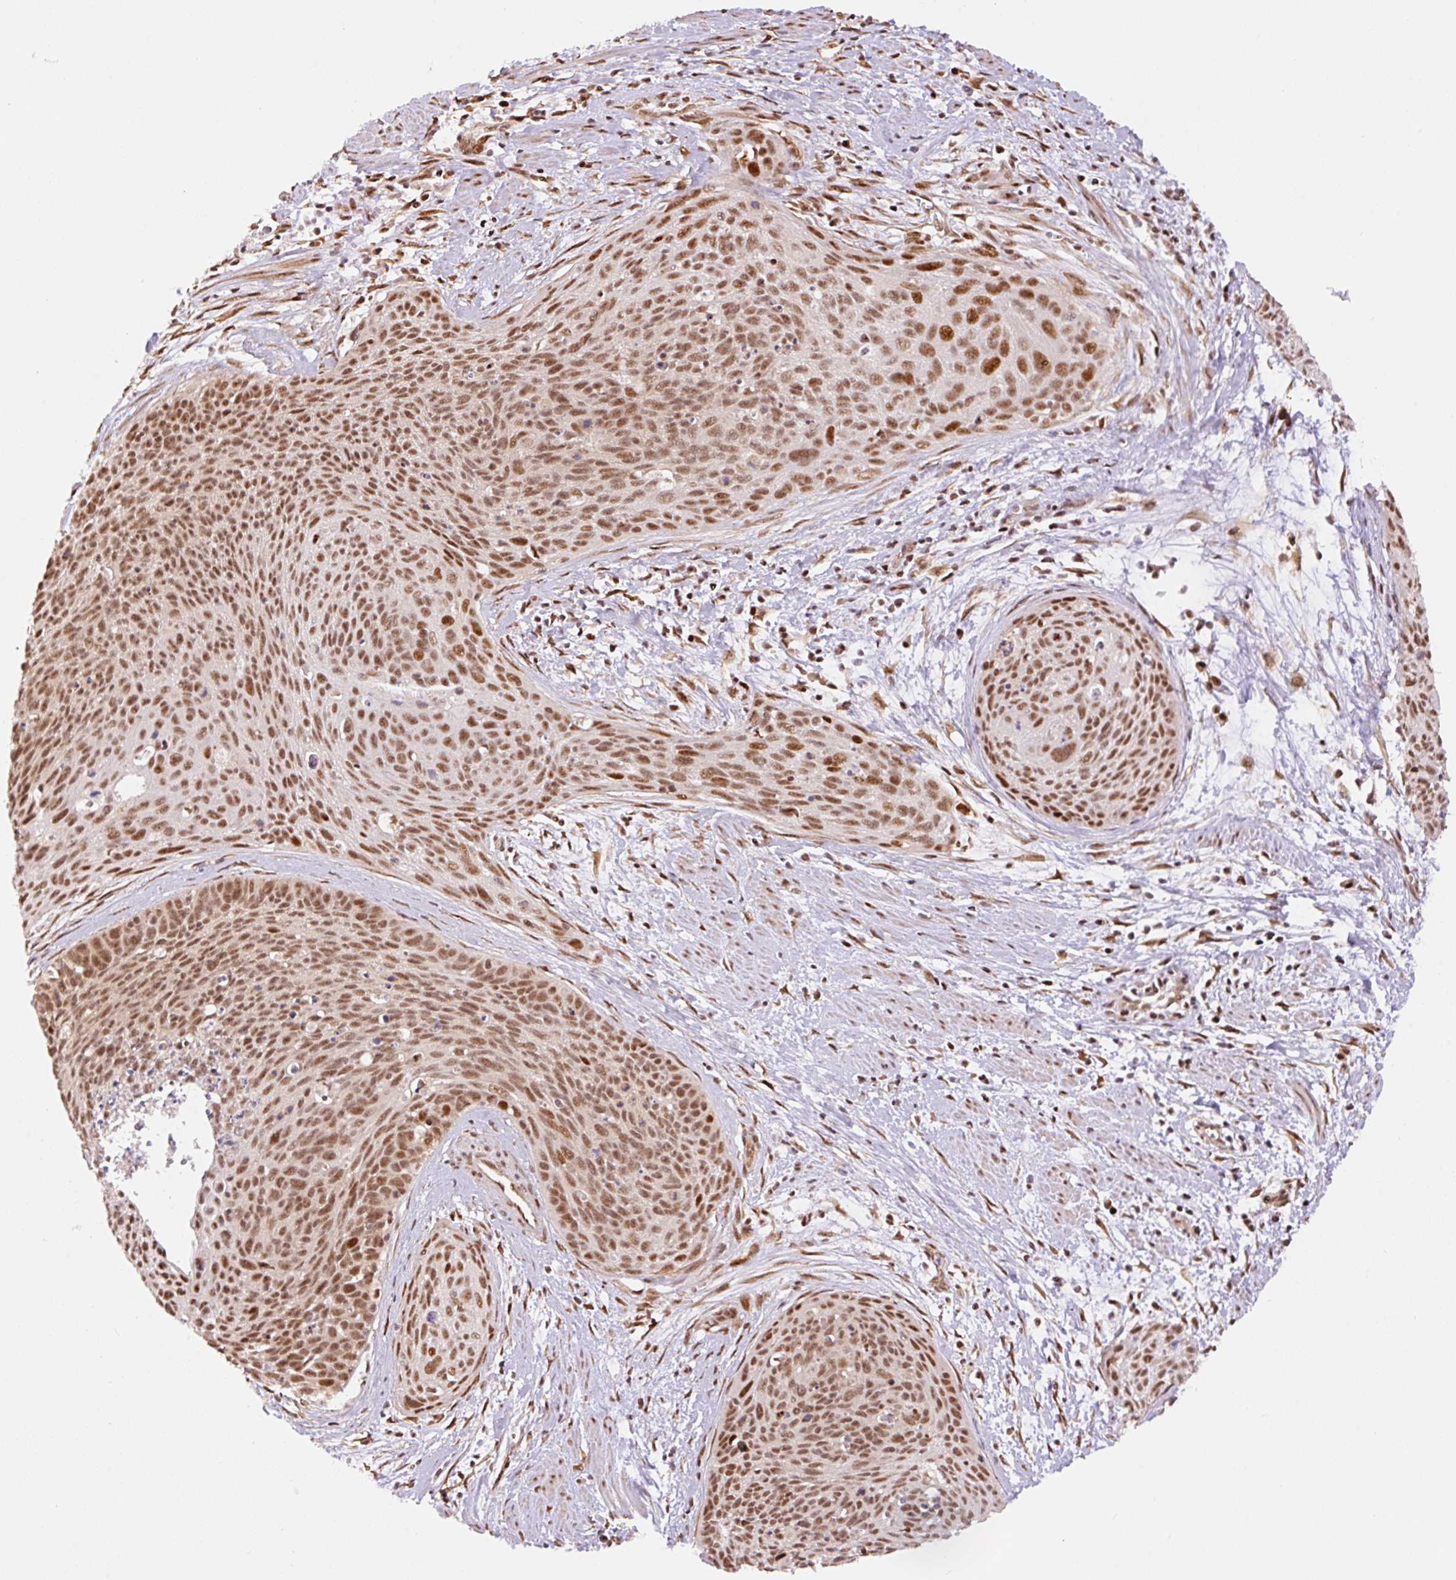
{"staining": {"intensity": "moderate", "quantity": ">75%", "location": "nuclear"}, "tissue": "cervical cancer", "cell_type": "Tumor cells", "image_type": "cancer", "snomed": [{"axis": "morphology", "description": "Squamous cell carcinoma, NOS"}, {"axis": "topography", "description": "Cervix"}], "caption": "Cervical cancer (squamous cell carcinoma) tissue shows moderate nuclear expression in approximately >75% of tumor cells The protein is shown in brown color, while the nuclei are stained blue.", "gene": "INTS8", "patient": {"sex": "female", "age": 55}}